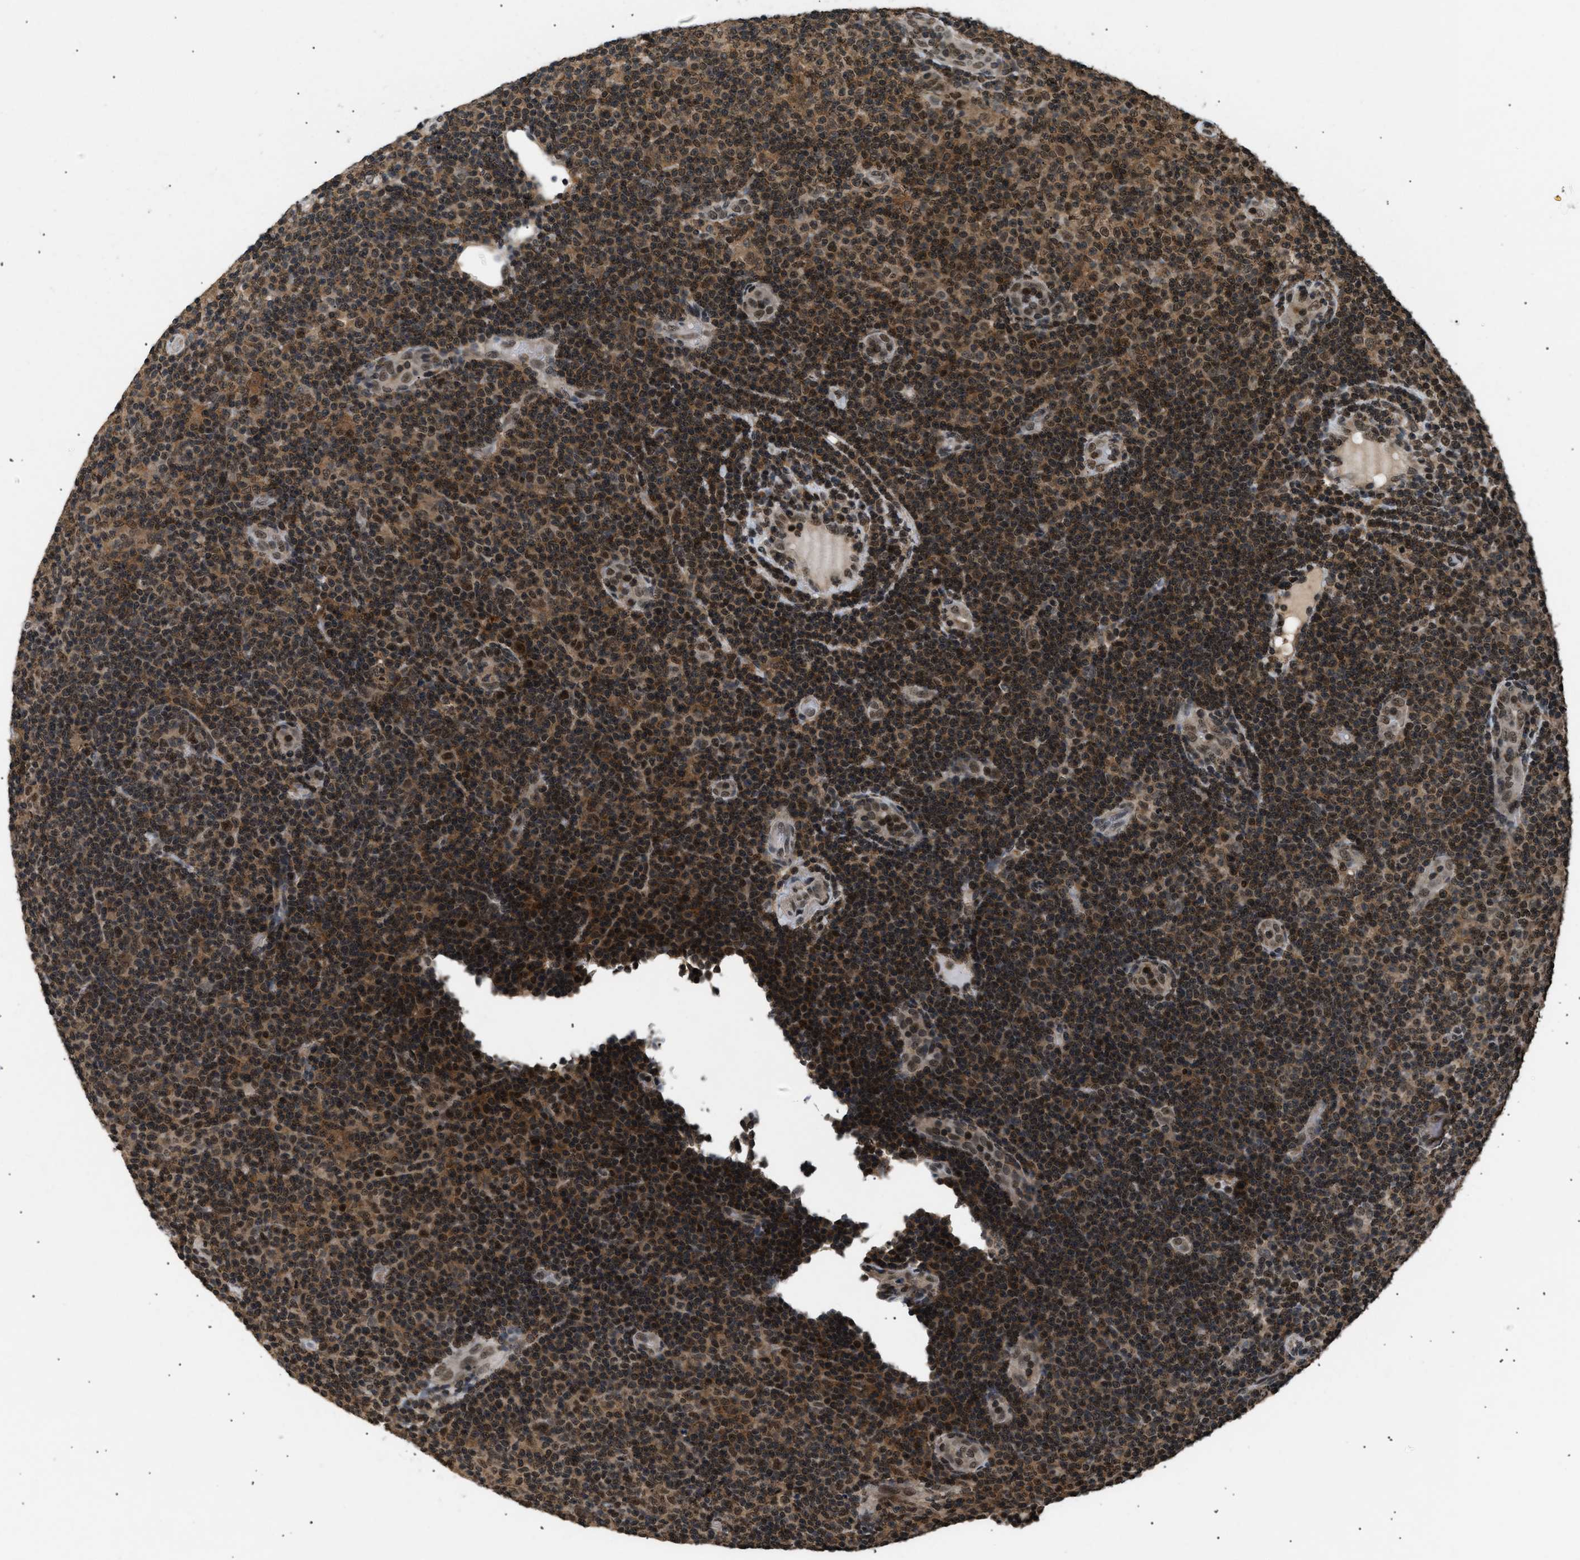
{"staining": {"intensity": "strong", "quantity": "25%-75%", "location": "nuclear"}, "tissue": "lymphoma", "cell_type": "Tumor cells", "image_type": "cancer", "snomed": [{"axis": "morphology", "description": "Malignant lymphoma, non-Hodgkin's type, Low grade"}, {"axis": "topography", "description": "Lymph node"}], "caption": "Malignant lymphoma, non-Hodgkin's type (low-grade) tissue displays strong nuclear positivity in about 25%-75% of tumor cells (Brightfield microscopy of DAB IHC at high magnification).", "gene": "RBM5", "patient": {"sex": "male", "age": 83}}